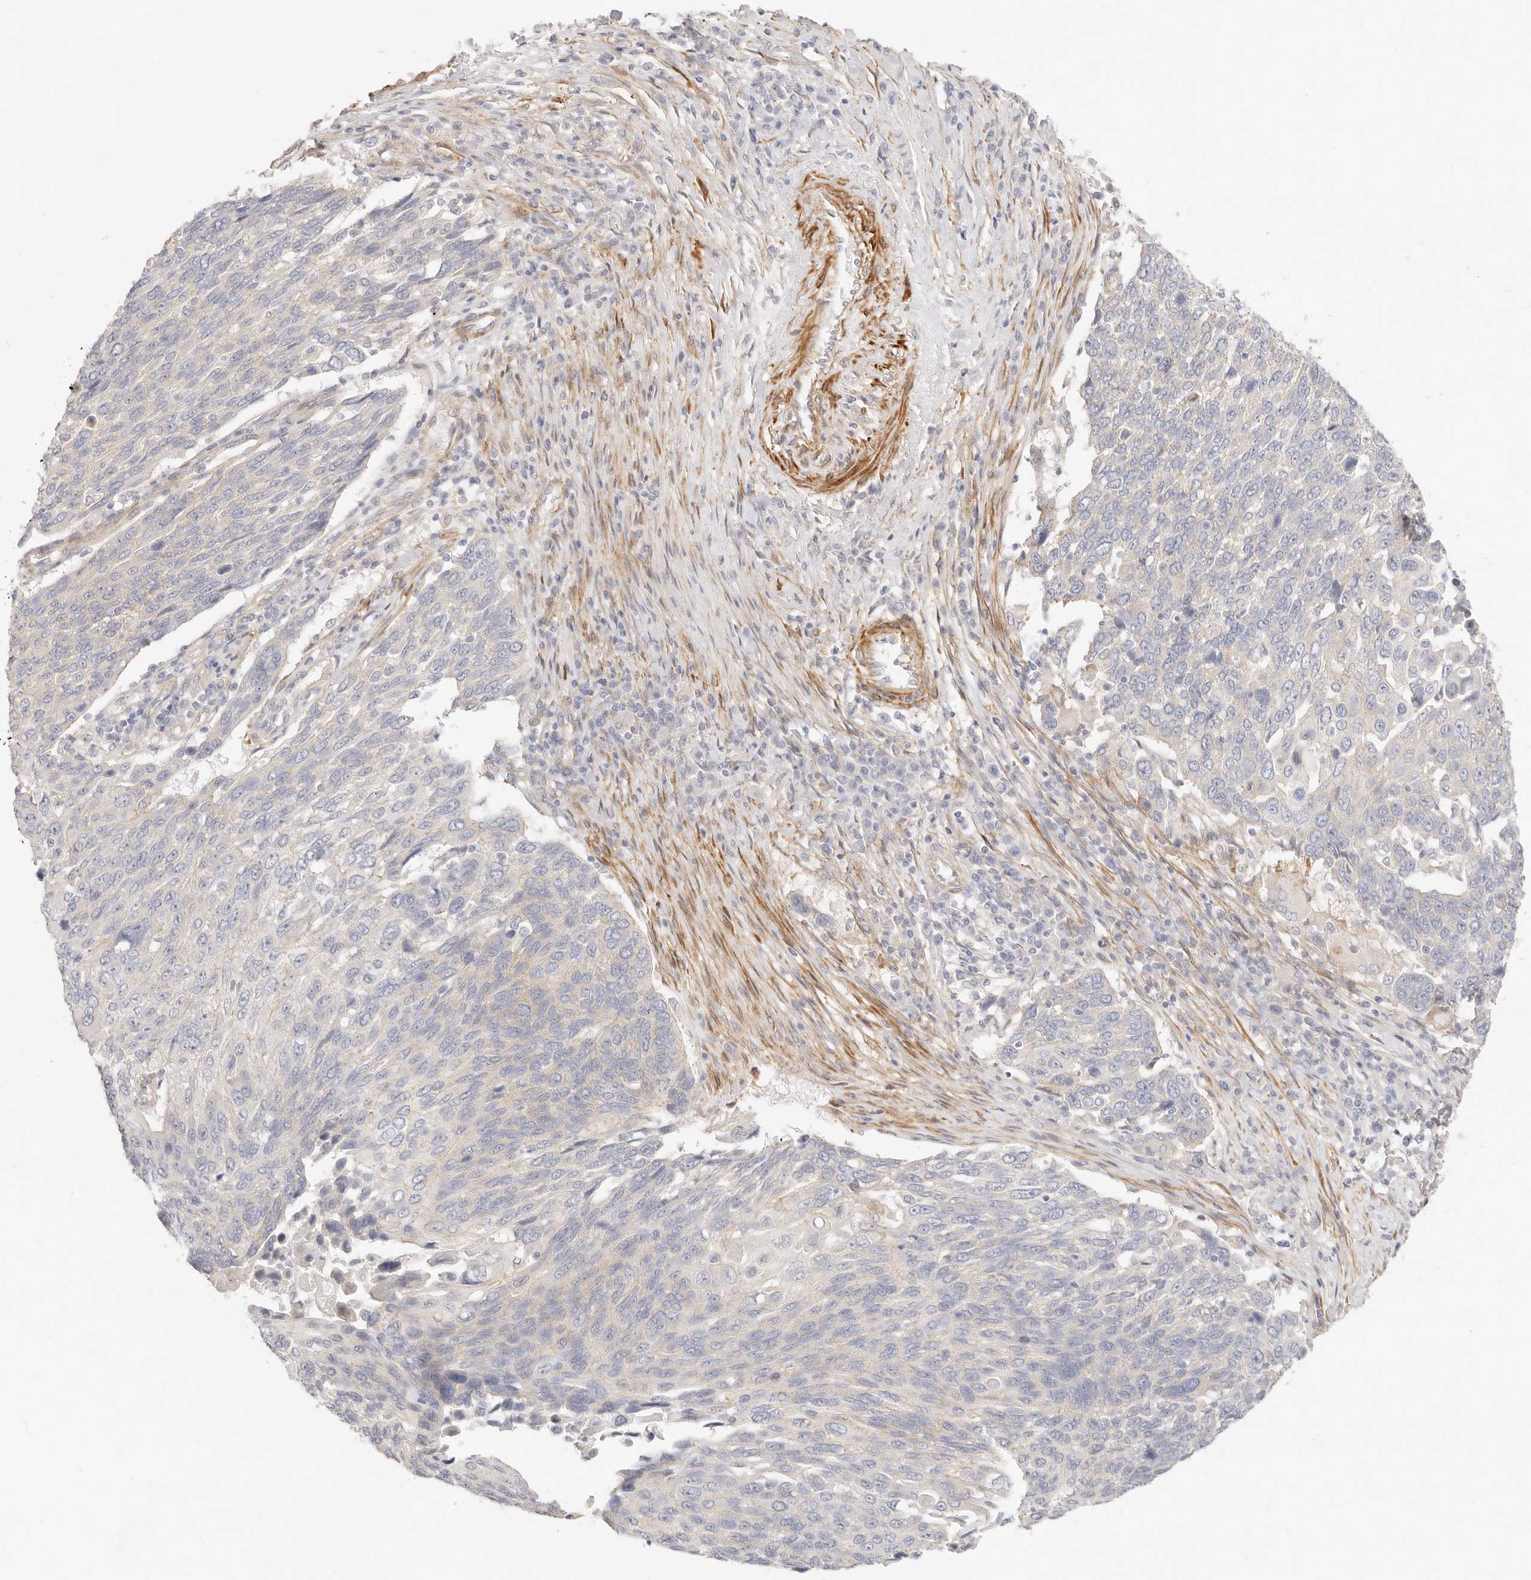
{"staining": {"intensity": "negative", "quantity": "none", "location": "none"}, "tissue": "lung cancer", "cell_type": "Tumor cells", "image_type": "cancer", "snomed": [{"axis": "morphology", "description": "Squamous cell carcinoma, NOS"}, {"axis": "topography", "description": "Lung"}], "caption": "This is an immunohistochemistry (IHC) image of human lung cancer. There is no expression in tumor cells.", "gene": "UBXN10", "patient": {"sex": "male", "age": 66}}